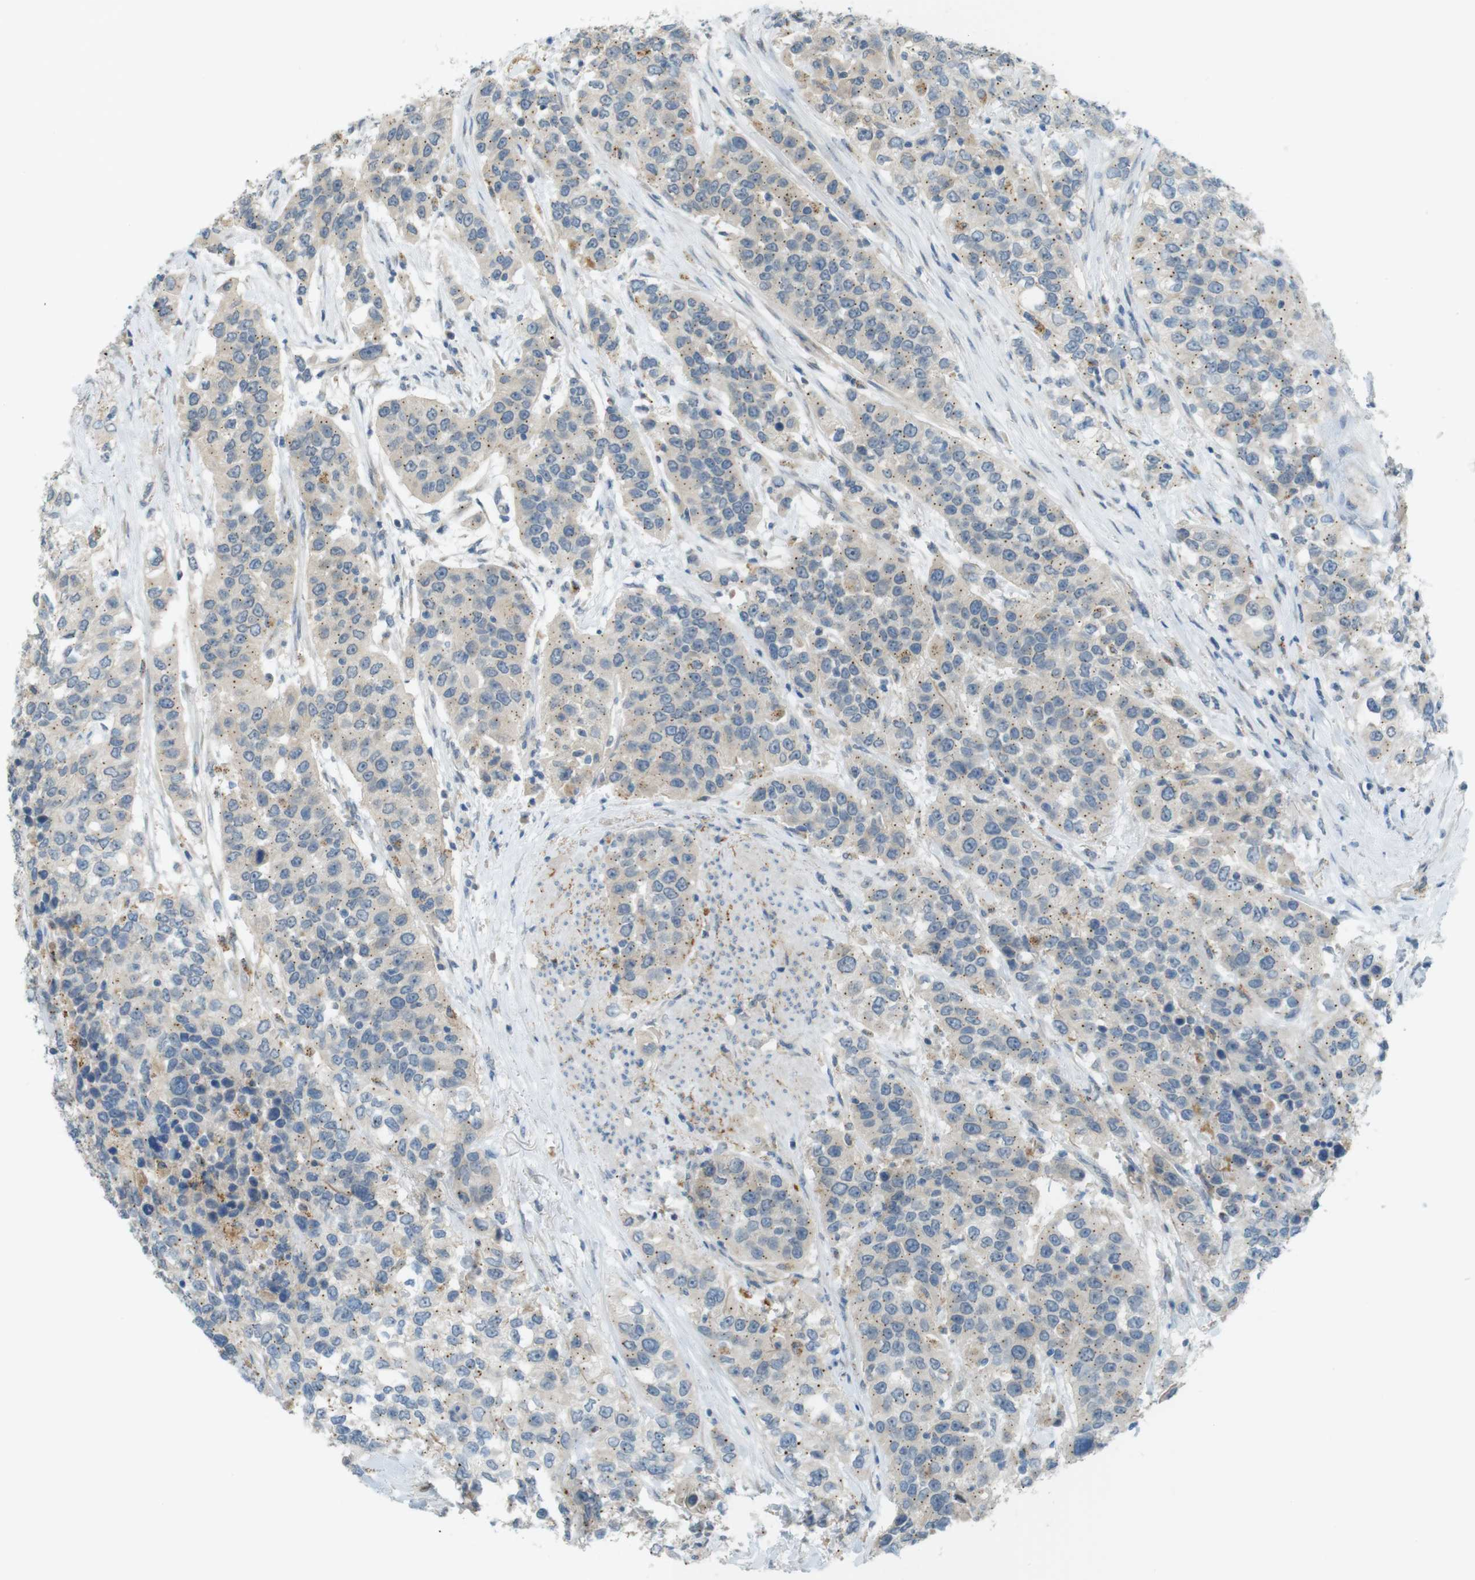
{"staining": {"intensity": "weak", "quantity": ">75%", "location": "cytoplasmic/membranous"}, "tissue": "urothelial cancer", "cell_type": "Tumor cells", "image_type": "cancer", "snomed": [{"axis": "morphology", "description": "Urothelial carcinoma, High grade"}, {"axis": "topography", "description": "Urinary bladder"}], "caption": "Tumor cells exhibit low levels of weak cytoplasmic/membranous staining in approximately >75% of cells in urothelial carcinoma (high-grade).", "gene": "UGT8", "patient": {"sex": "female", "age": 80}}